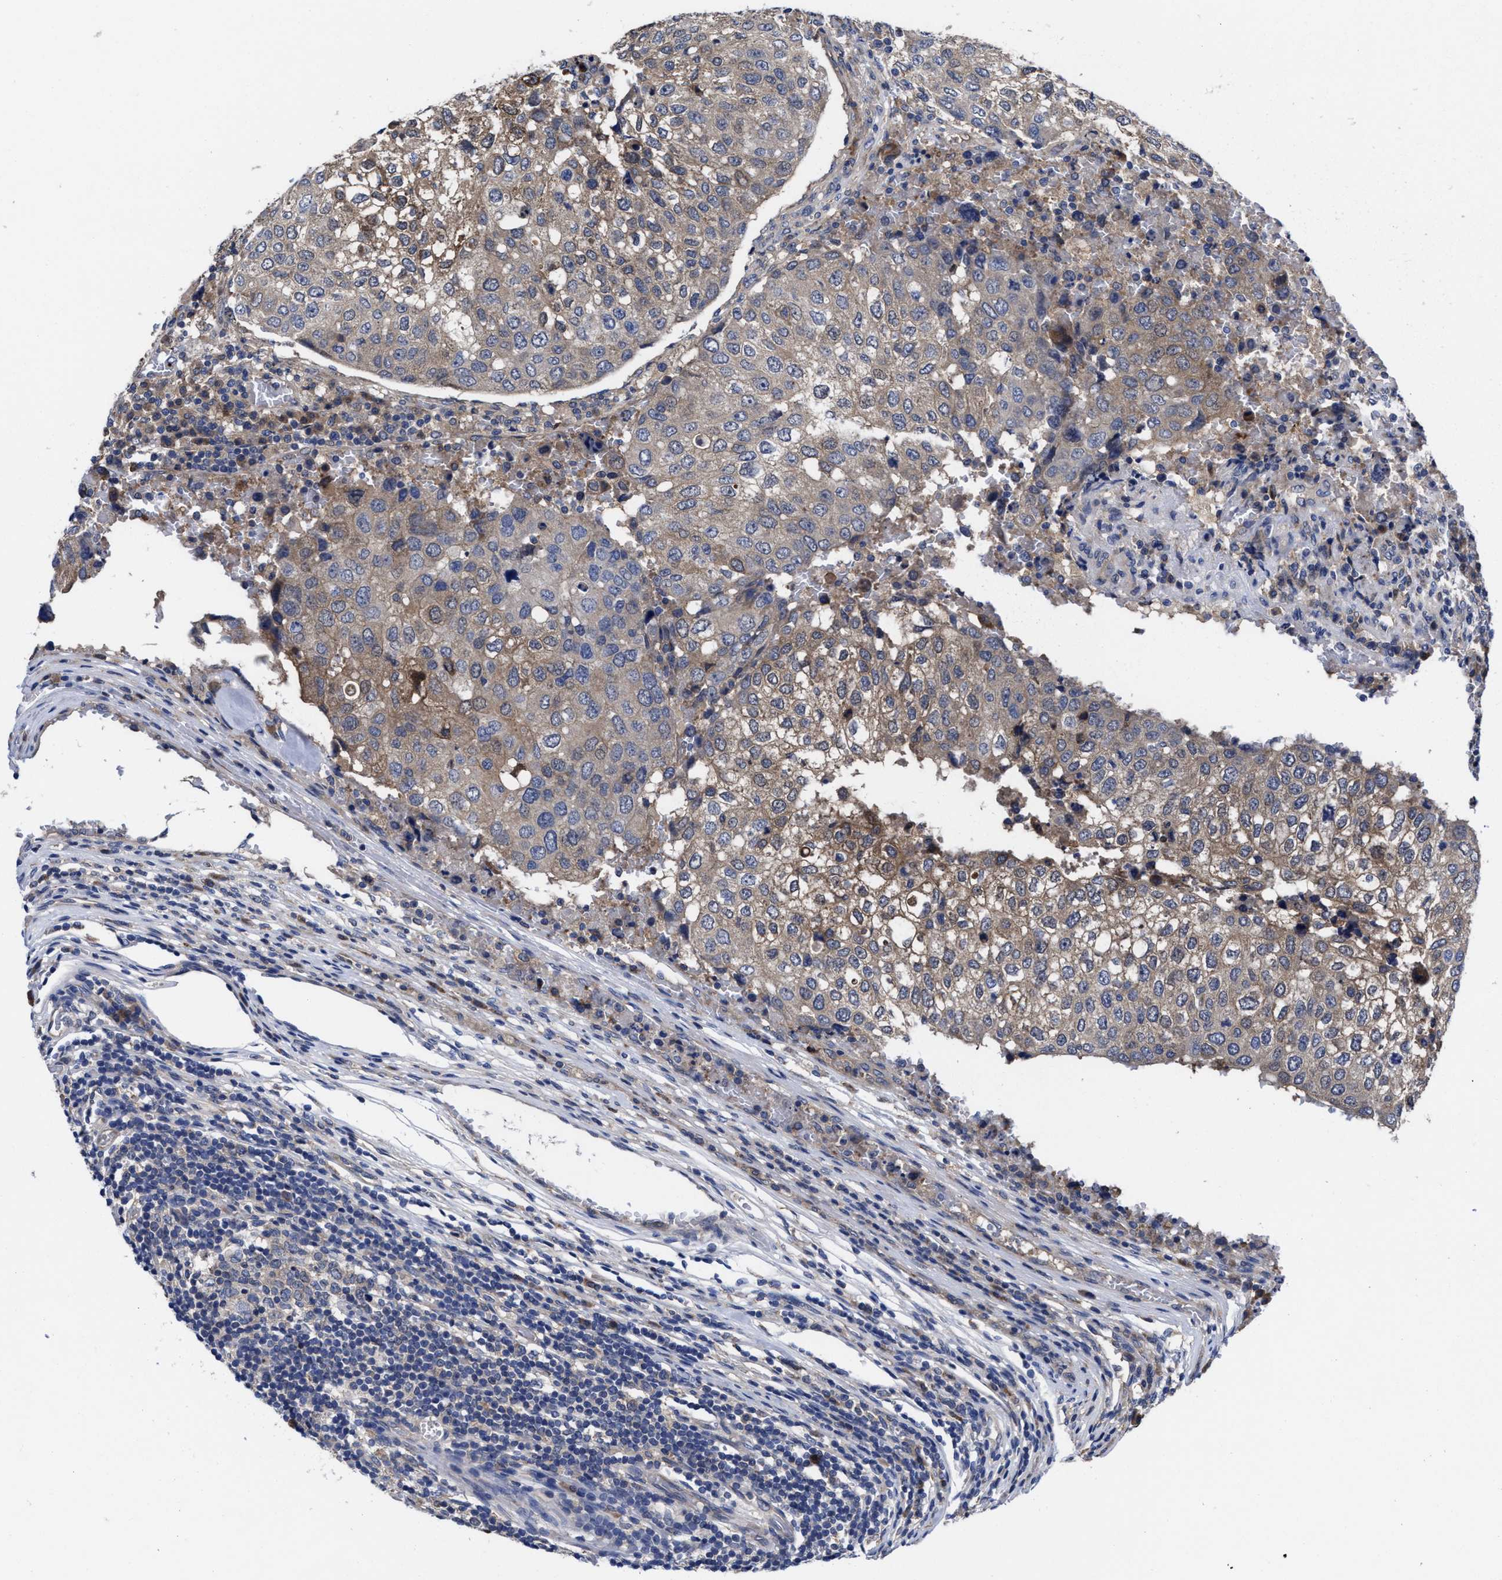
{"staining": {"intensity": "moderate", "quantity": "25%-75%", "location": "cytoplasmic/membranous"}, "tissue": "urothelial cancer", "cell_type": "Tumor cells", "image_type": "cancer", "snomed": [{"axis": "morphology", "description": "Urothelial carcinoma, High grade"}, {"axis": "topography", "description": "Lymph node"}, {"axis": "topography", "description": "Urinary bladder"}], "caption": "A medium amount of moderate cytoplasmic/membranous positivity is identified in approximately 25%-75% of tumor cells in urothelial carcinoma (high-grade) tissue.", "gene": "TXNDC17", "patient": {"sex": "male", "age": 51}}